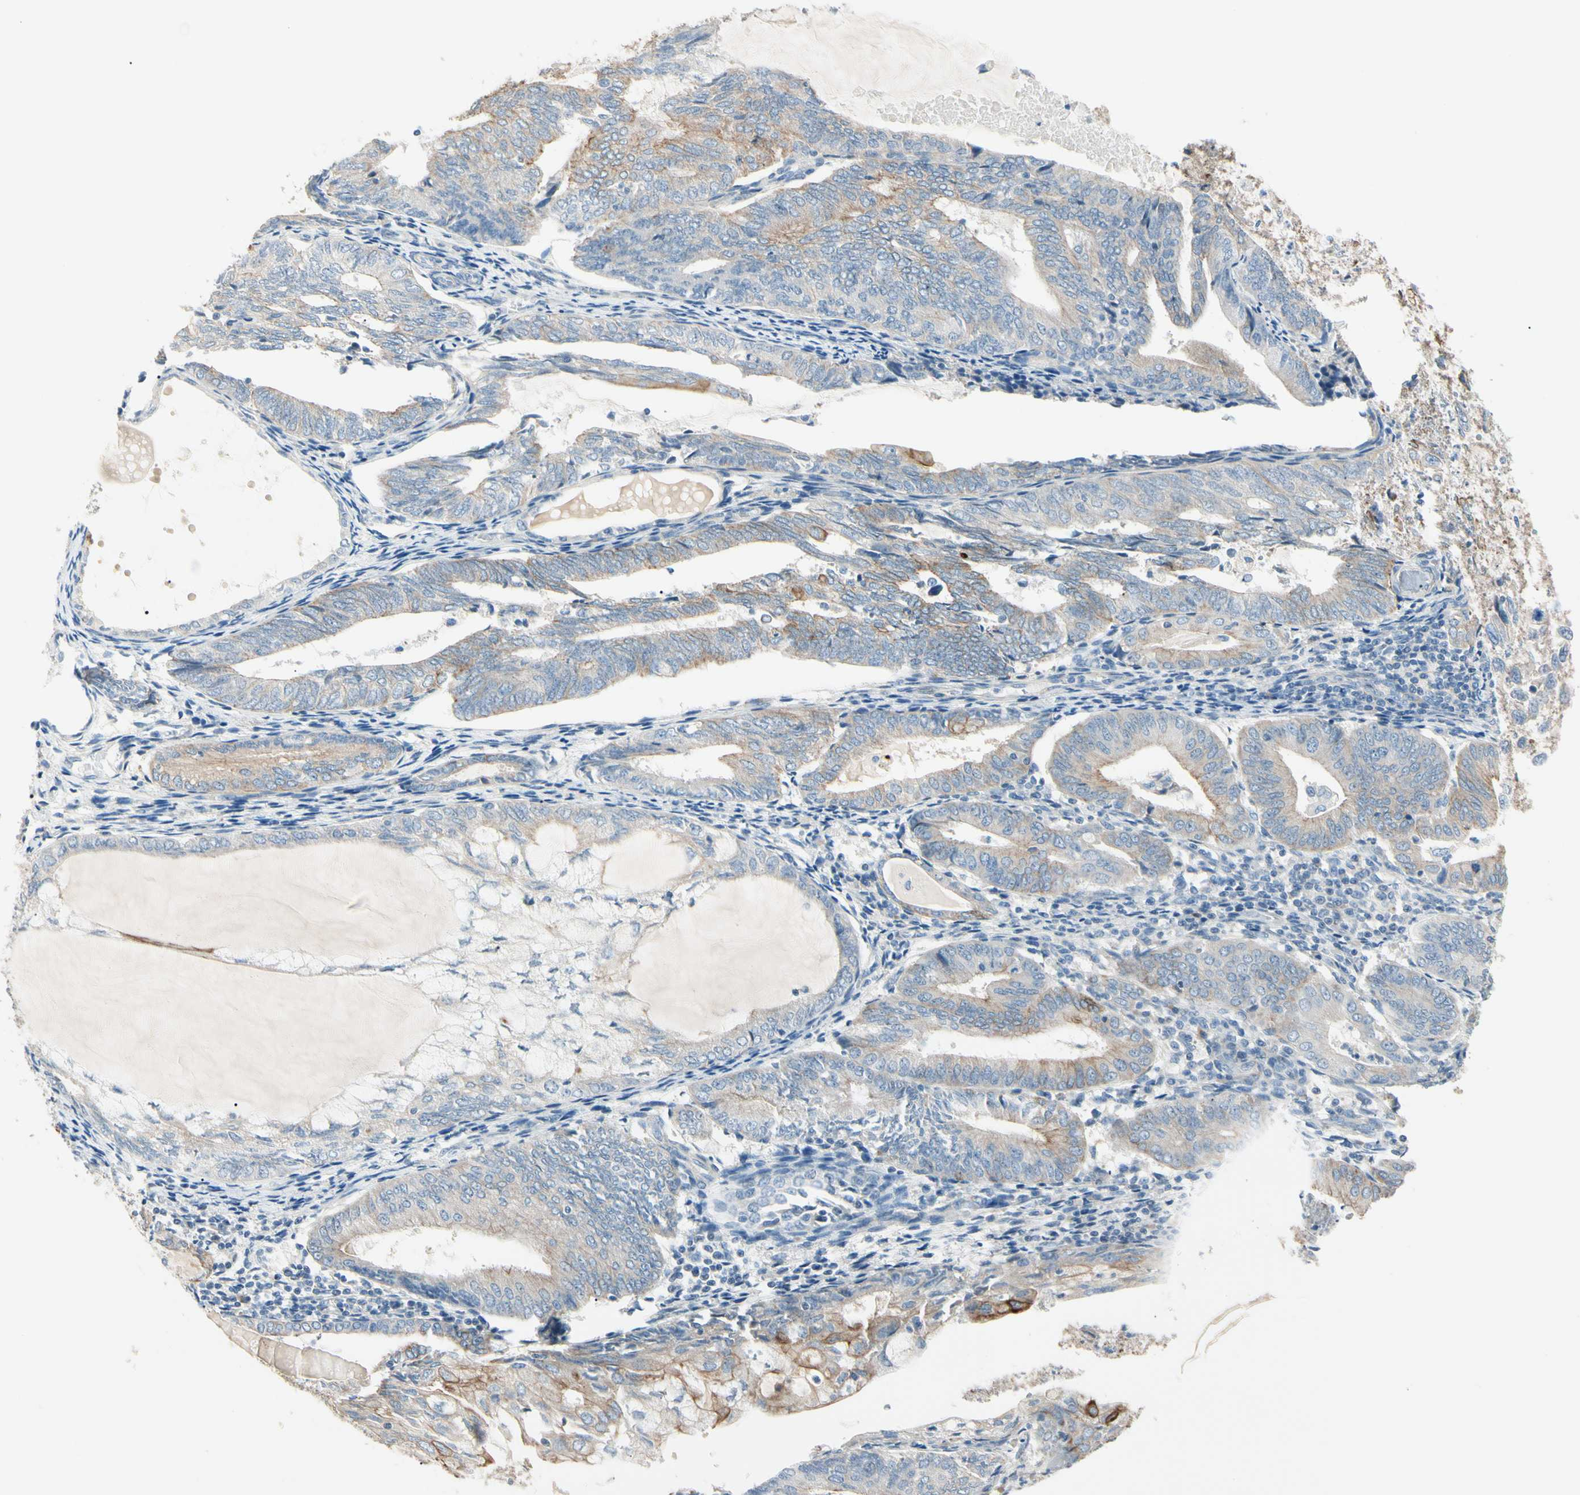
{"staining": {"intensity": "moderate", "quantity": "<25%", "location": "cytoplasmic/membranous"}, "tissue": "endometrial cancer", "cell_type": "Tumor cells", "image_type": "cancer", "snomed": [{"axis": "morphology", "description": "Adenocarcinoma, NOS"}, {"axis": "topography", "description": "Endometrium"}], "caption": "Immunohistochemical staining of endometrial cancer reveals low levels of moderate cytoplasmic/membranous protein positivity in about <25% of tumor cells. (DAB IHC, brown staining for protein, blue staining for nuclei).", "gene": "DUSP12", "patient": {"sex": "female", "age": 81}}